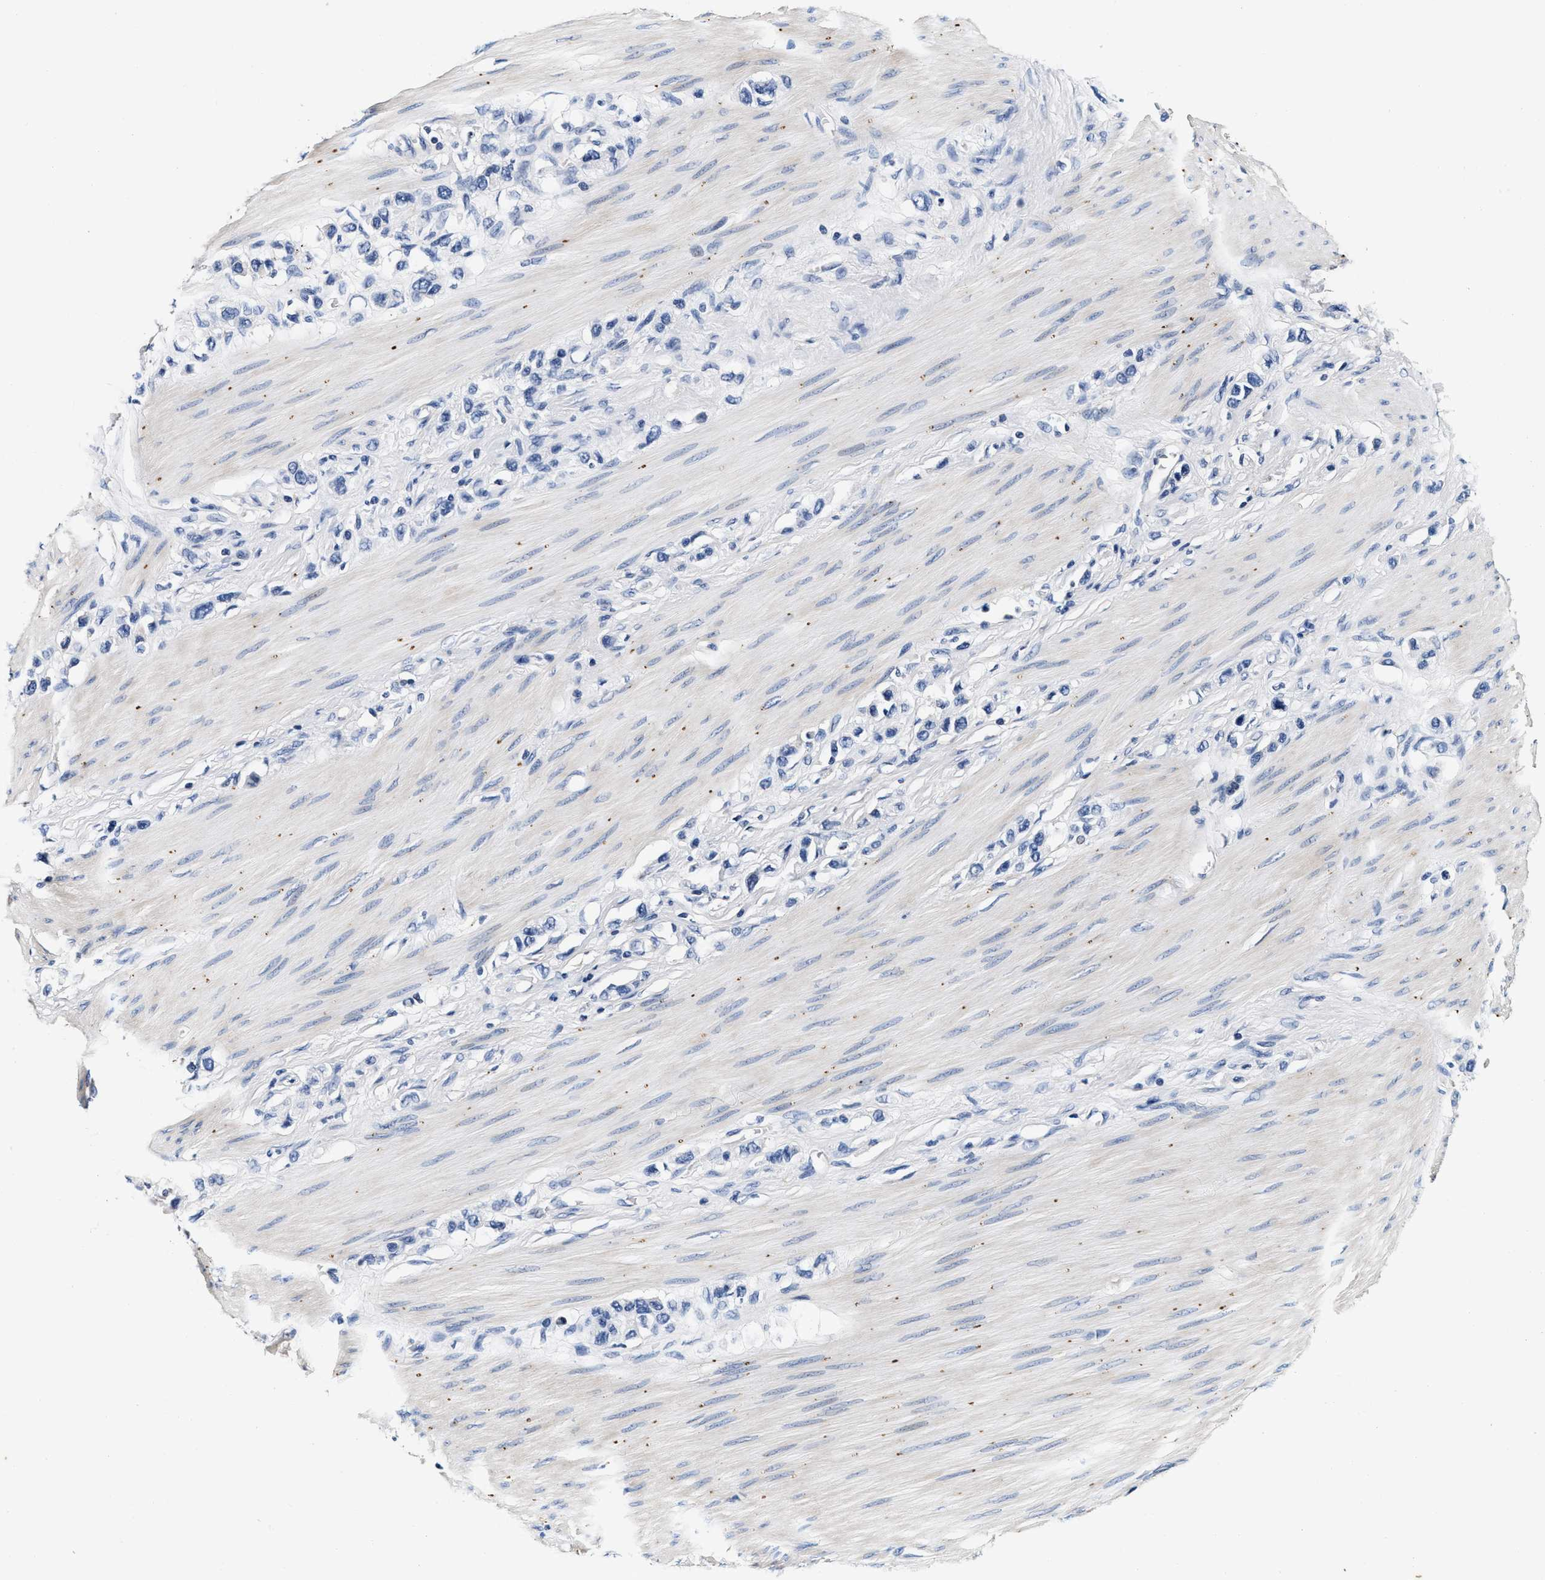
{"staining": {"intensity": "negative", "quantity": "none", "location": "none"}, "tissue": "stomach cancer", "cell_type": "Tumor cells", "image_type": "cancer", "snomed": [{"axis": "morphology", "description": "Adenocarcinoma, NOS"}, {"axis": "topography", "description": "Stomach"}], "caption": "This is a photomicrograph of immunohistochemistry staining of stomach cancer (adenocarcinoma), which shows no expression in tumor cells.", "gene": "ABCG8", "patient": {"sex": "female", "age": 65}}